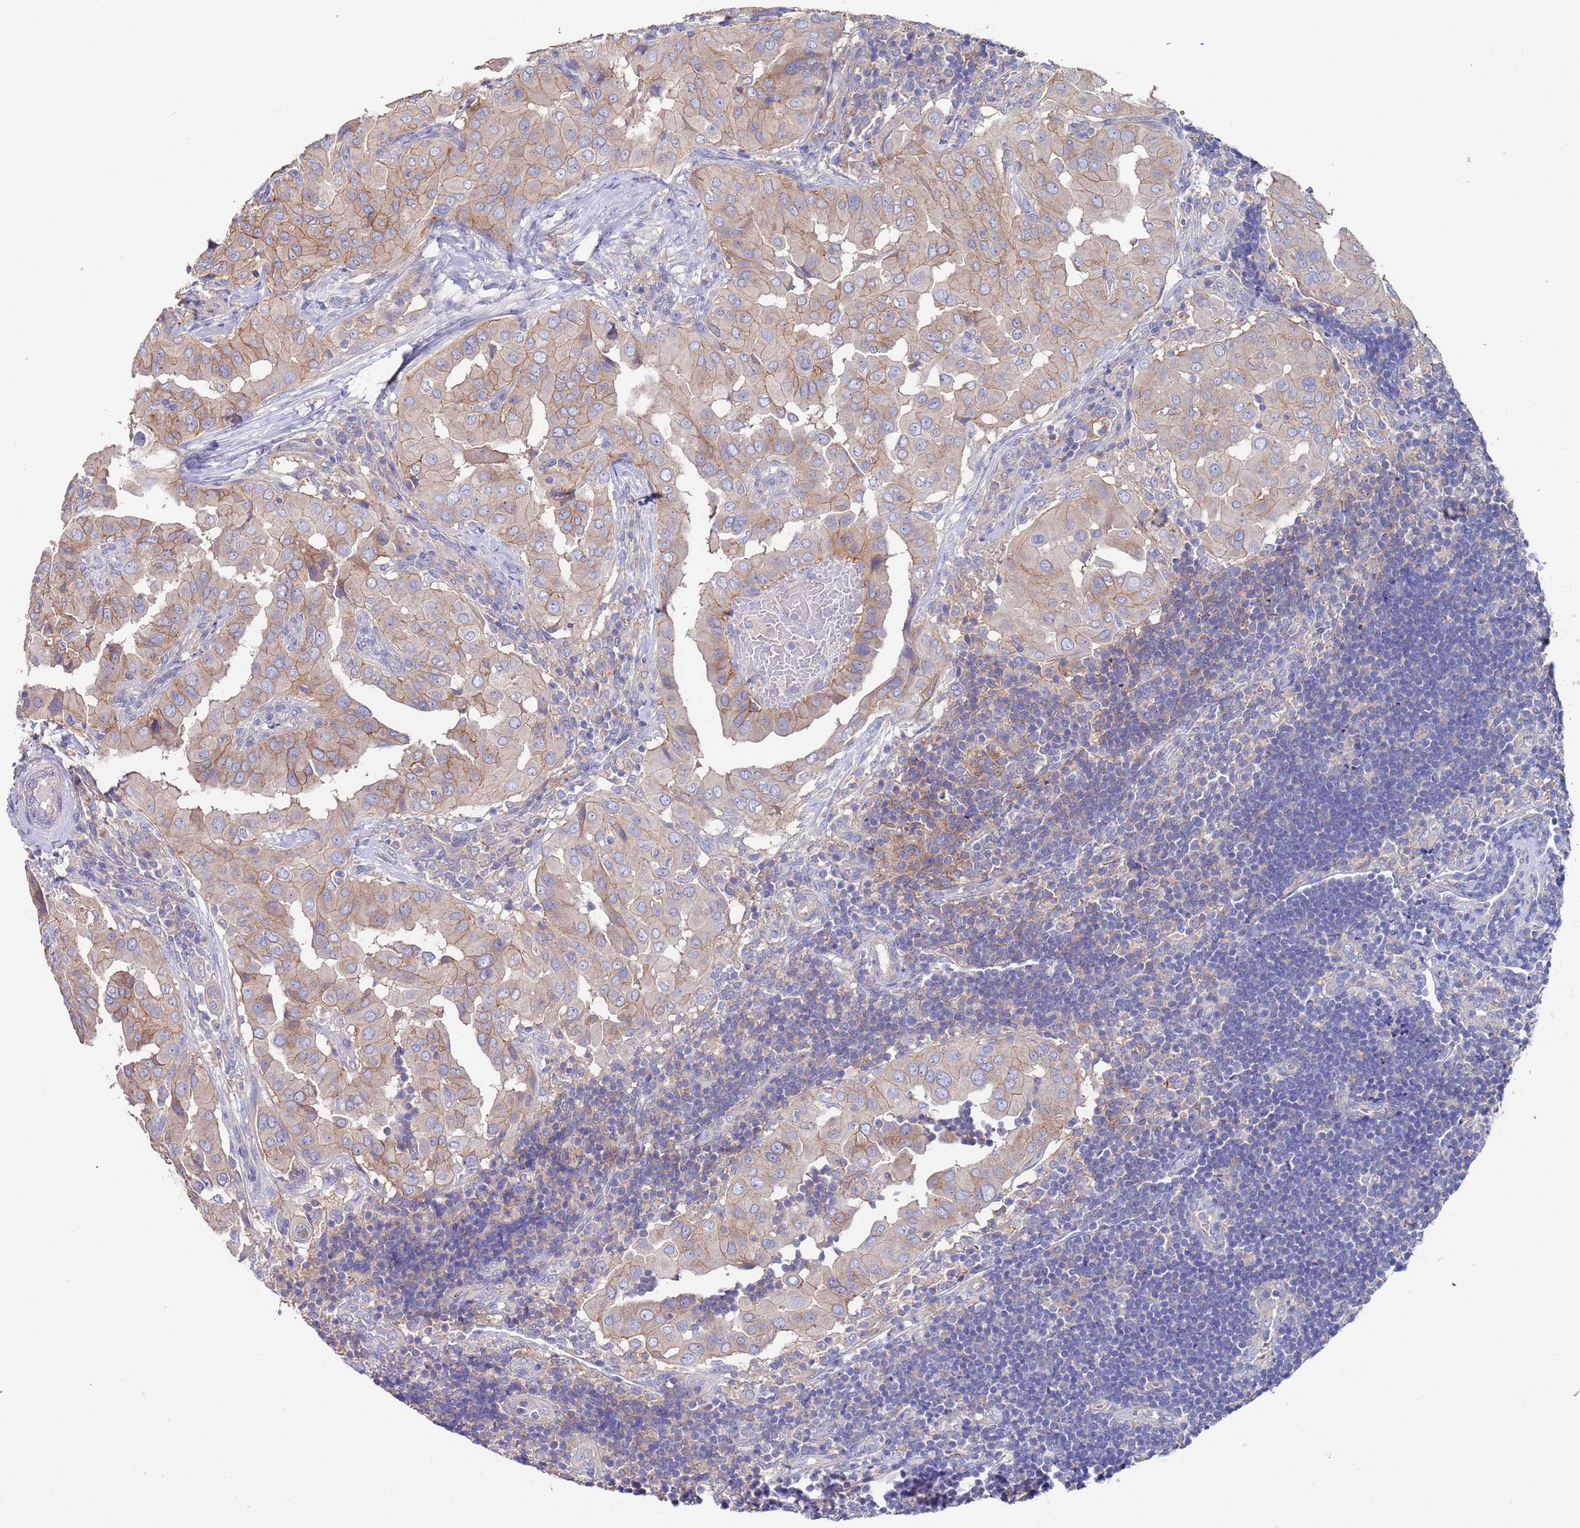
{"staining": {"intensity": "weak", "quantity": ">75%", "location": "cytoplasmic/membranous"}, "tissue": "thyroid cancer", "cell_type": "Tumor cells", "image_type": "cancer", "snomed": [{"axis": "morphology", "description": "Papillary adenocarcinoma, NOS"}, {"axis": "topography", "description": "Thyroid gland"}], "caption": "An image of thyroid papillary adenocarcinoma stained for a protein reveals weak cytoplasmic/membranous brown staining in tumor cells. (DAB (3,3'-diaminobenzidine) = brown stain, brightfield microscopy at high magnification).", "gene": "KRTCAP3", "patient": {"sex": "male", "age": 33}}